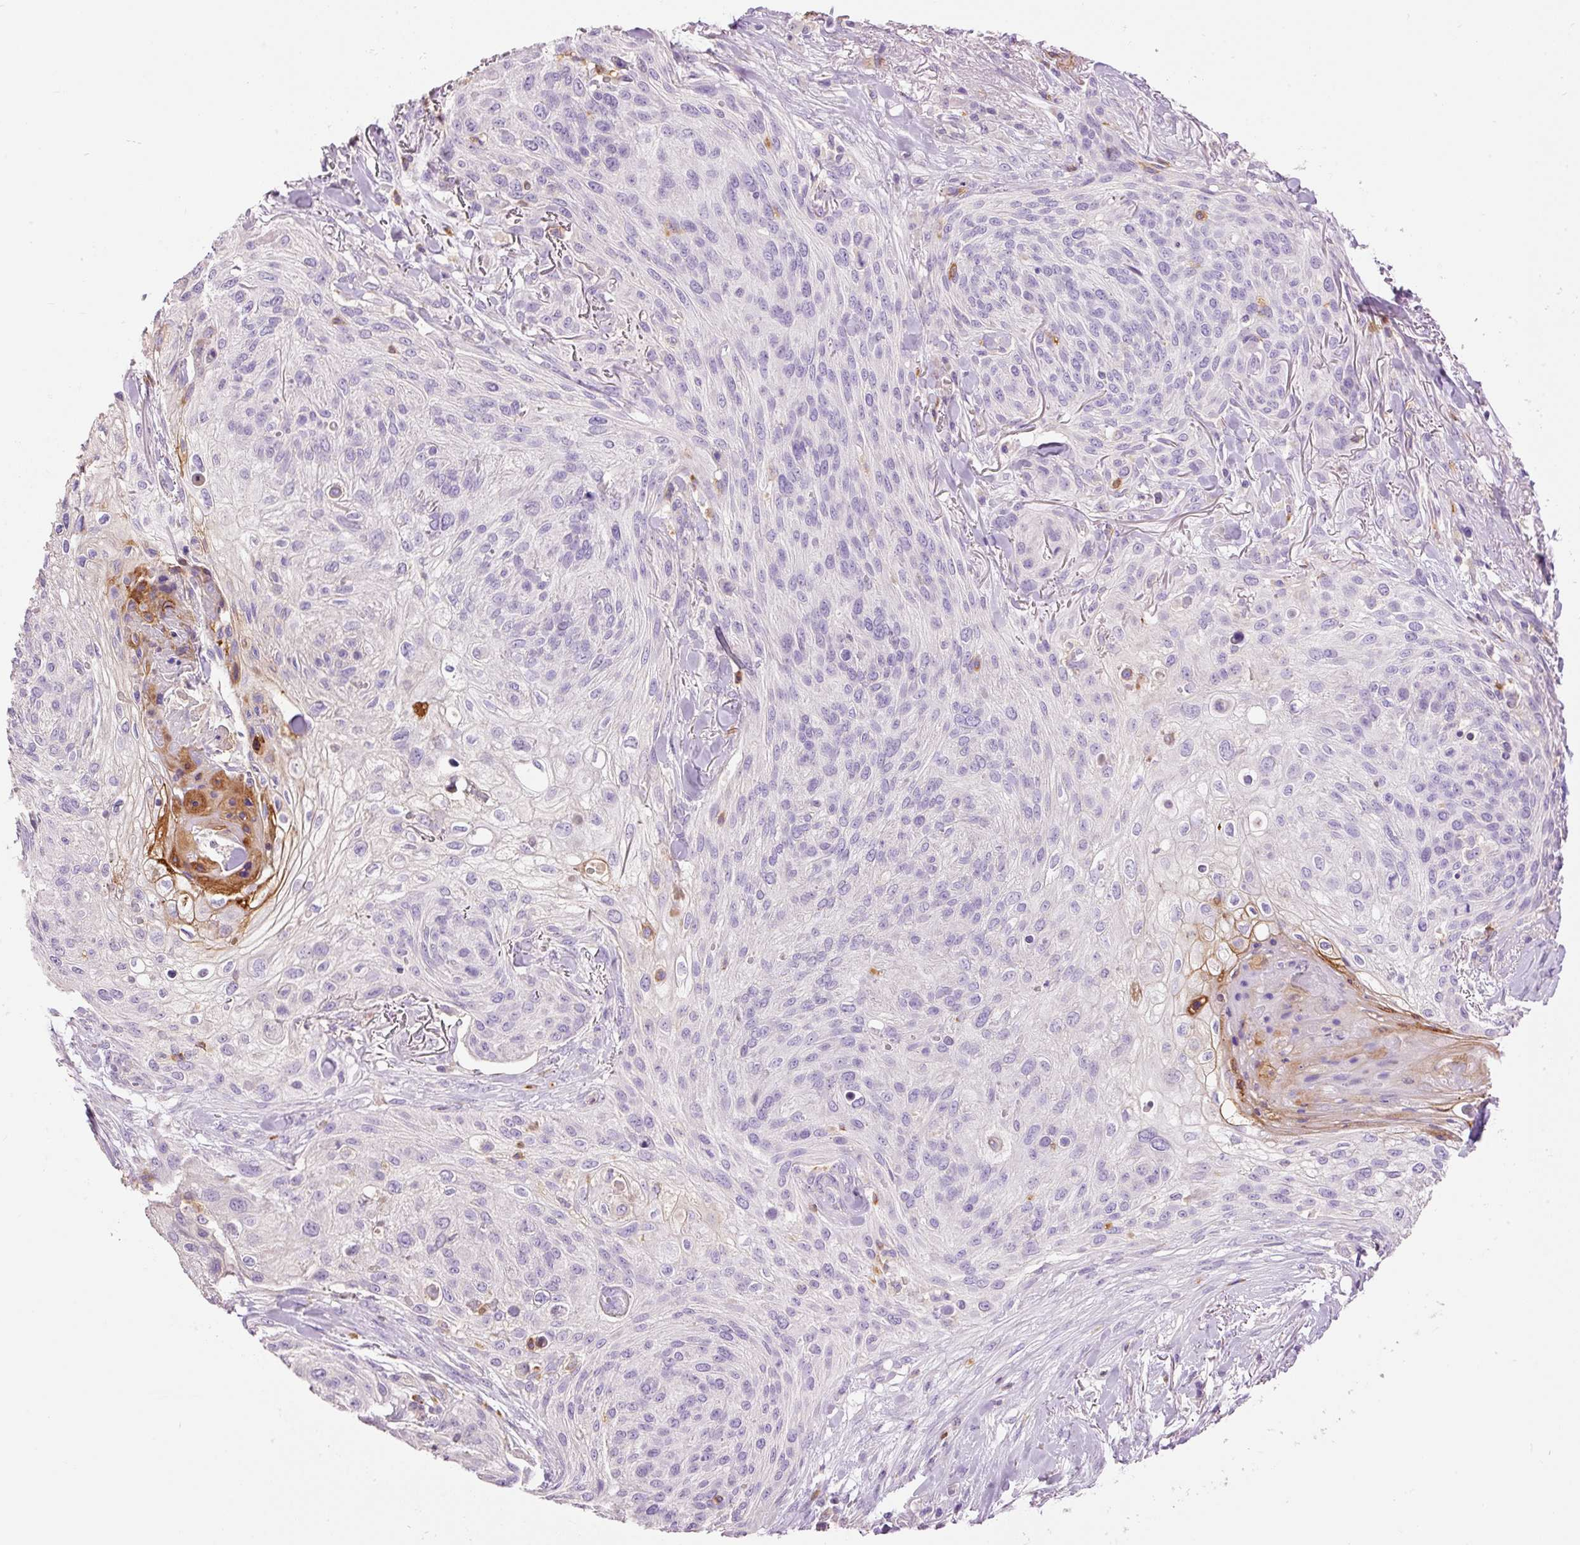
{"staining": {"intensity": "moderate", "quantity": "<25%", "location": "cytoplasmic/membranous"}, "tissue": "skin cancer", "cell_type": "Tumor cells", "image_type": "cancer", "snomed": [{"axis": "morphology", "description": "Squamous cell carcinoma, NOS"}, {"axis": "topography", "description": "Skin"}], "caption": "This image shows skin cancer stained with immunohistochemistry to label a protein in brown. The cytoplasmic/membranous of tumor cells show moderate positivity for the protein. Nuclei are counter-stained blue.", "gene": "DOK6", "patient": {"sex": "female", "age": 87}}